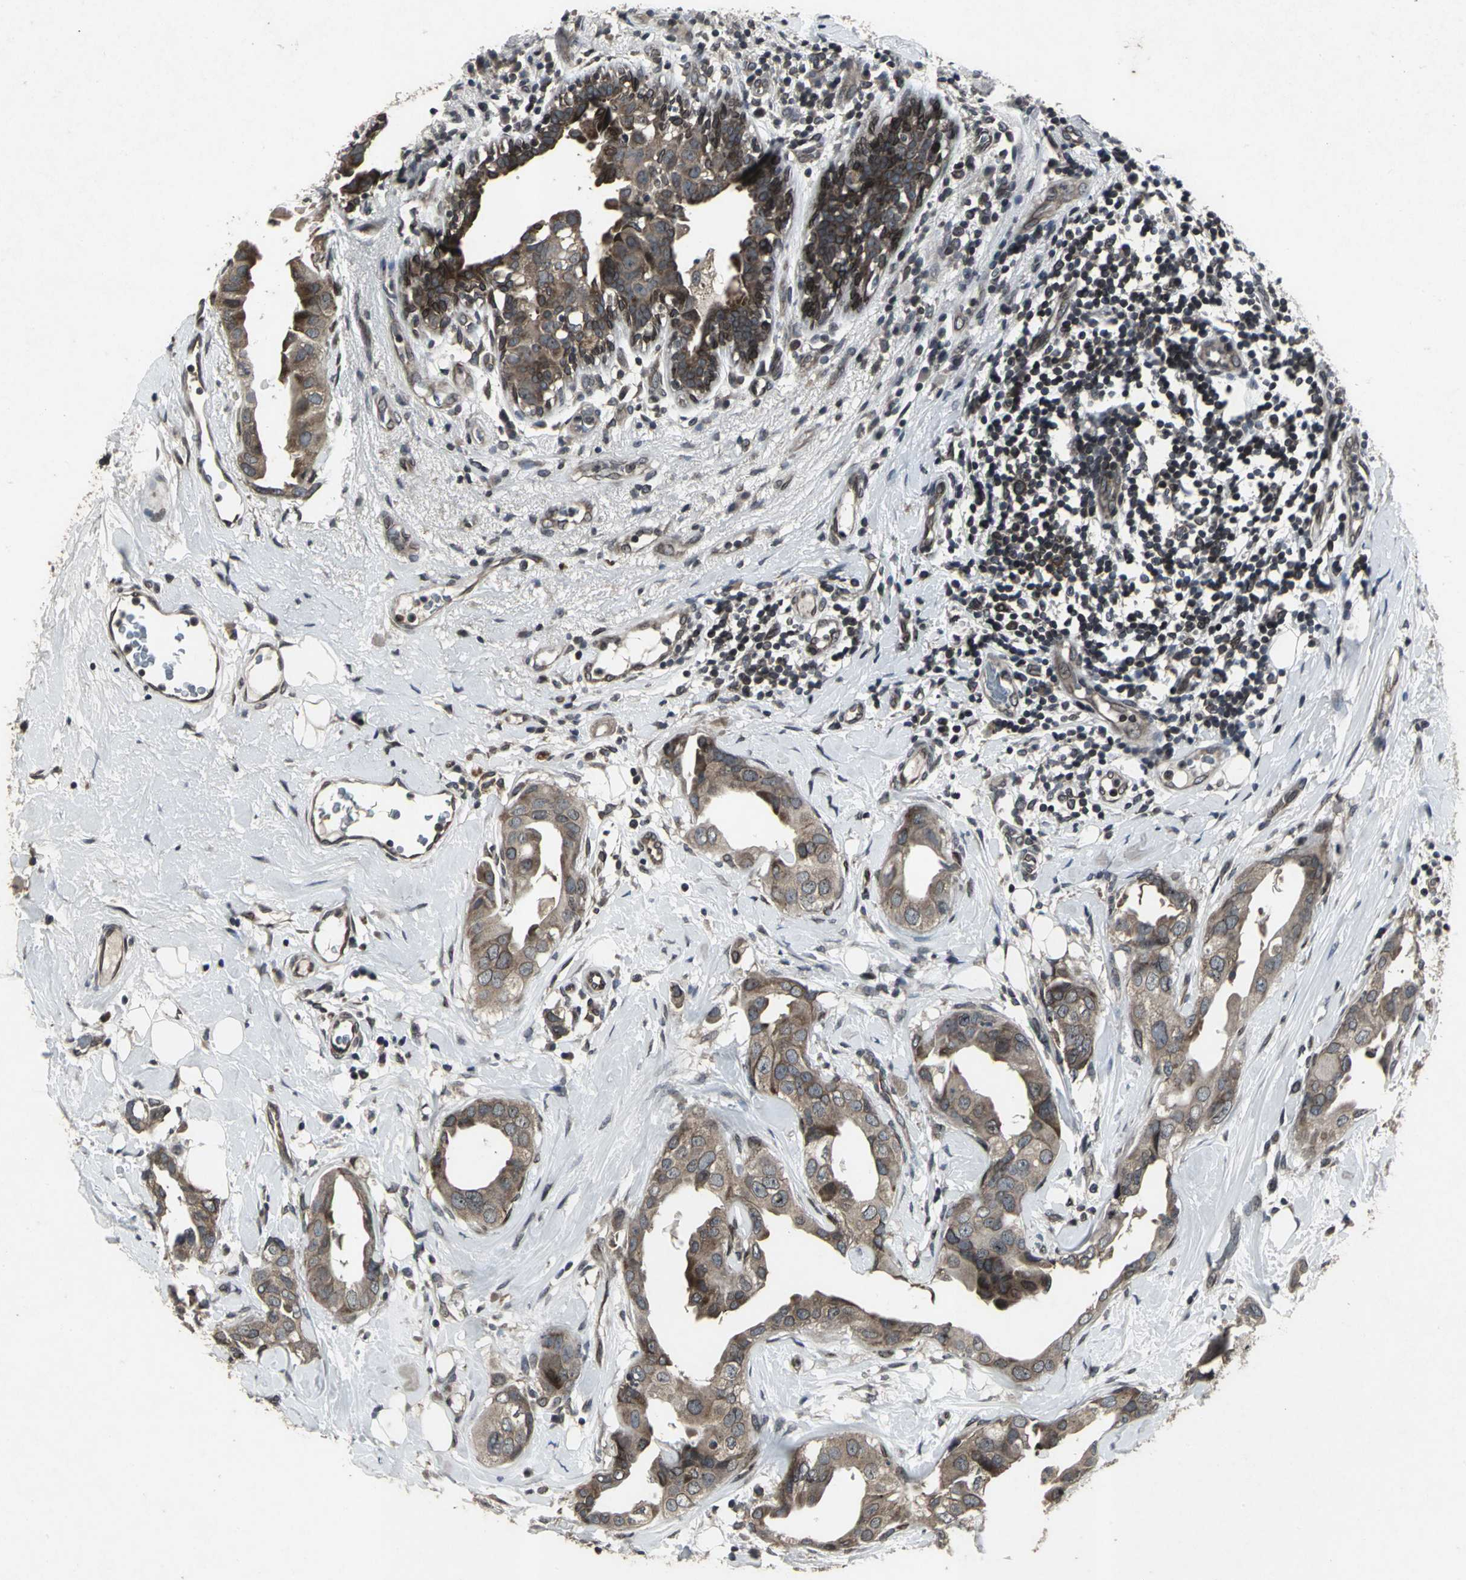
{"staining": {"intensity": "moderate", "quantity": ">75%", "location": "cytoplasmic/membranous"}, "tissue": "breast cancer", "cell_type": "Tumor cells", "image_type": "cancer", "snomed": [{"axis": "morphology", "description": "Duct carcinoma"}, {"axis": "topography", "description": "Breast"}], "caption": "A histopathology image of human breast cancer (intraductal carcinoma) stained for a protein displays moderate cytoplasmic/membranous brown staining in tumor cells. The protein is stained brown, and the nuclei are stained in blue (DAB IHC with brightfield microscopy, high magnification).", "gene": "SH2B3", "patient": {"sex": "female", "age": 40}}